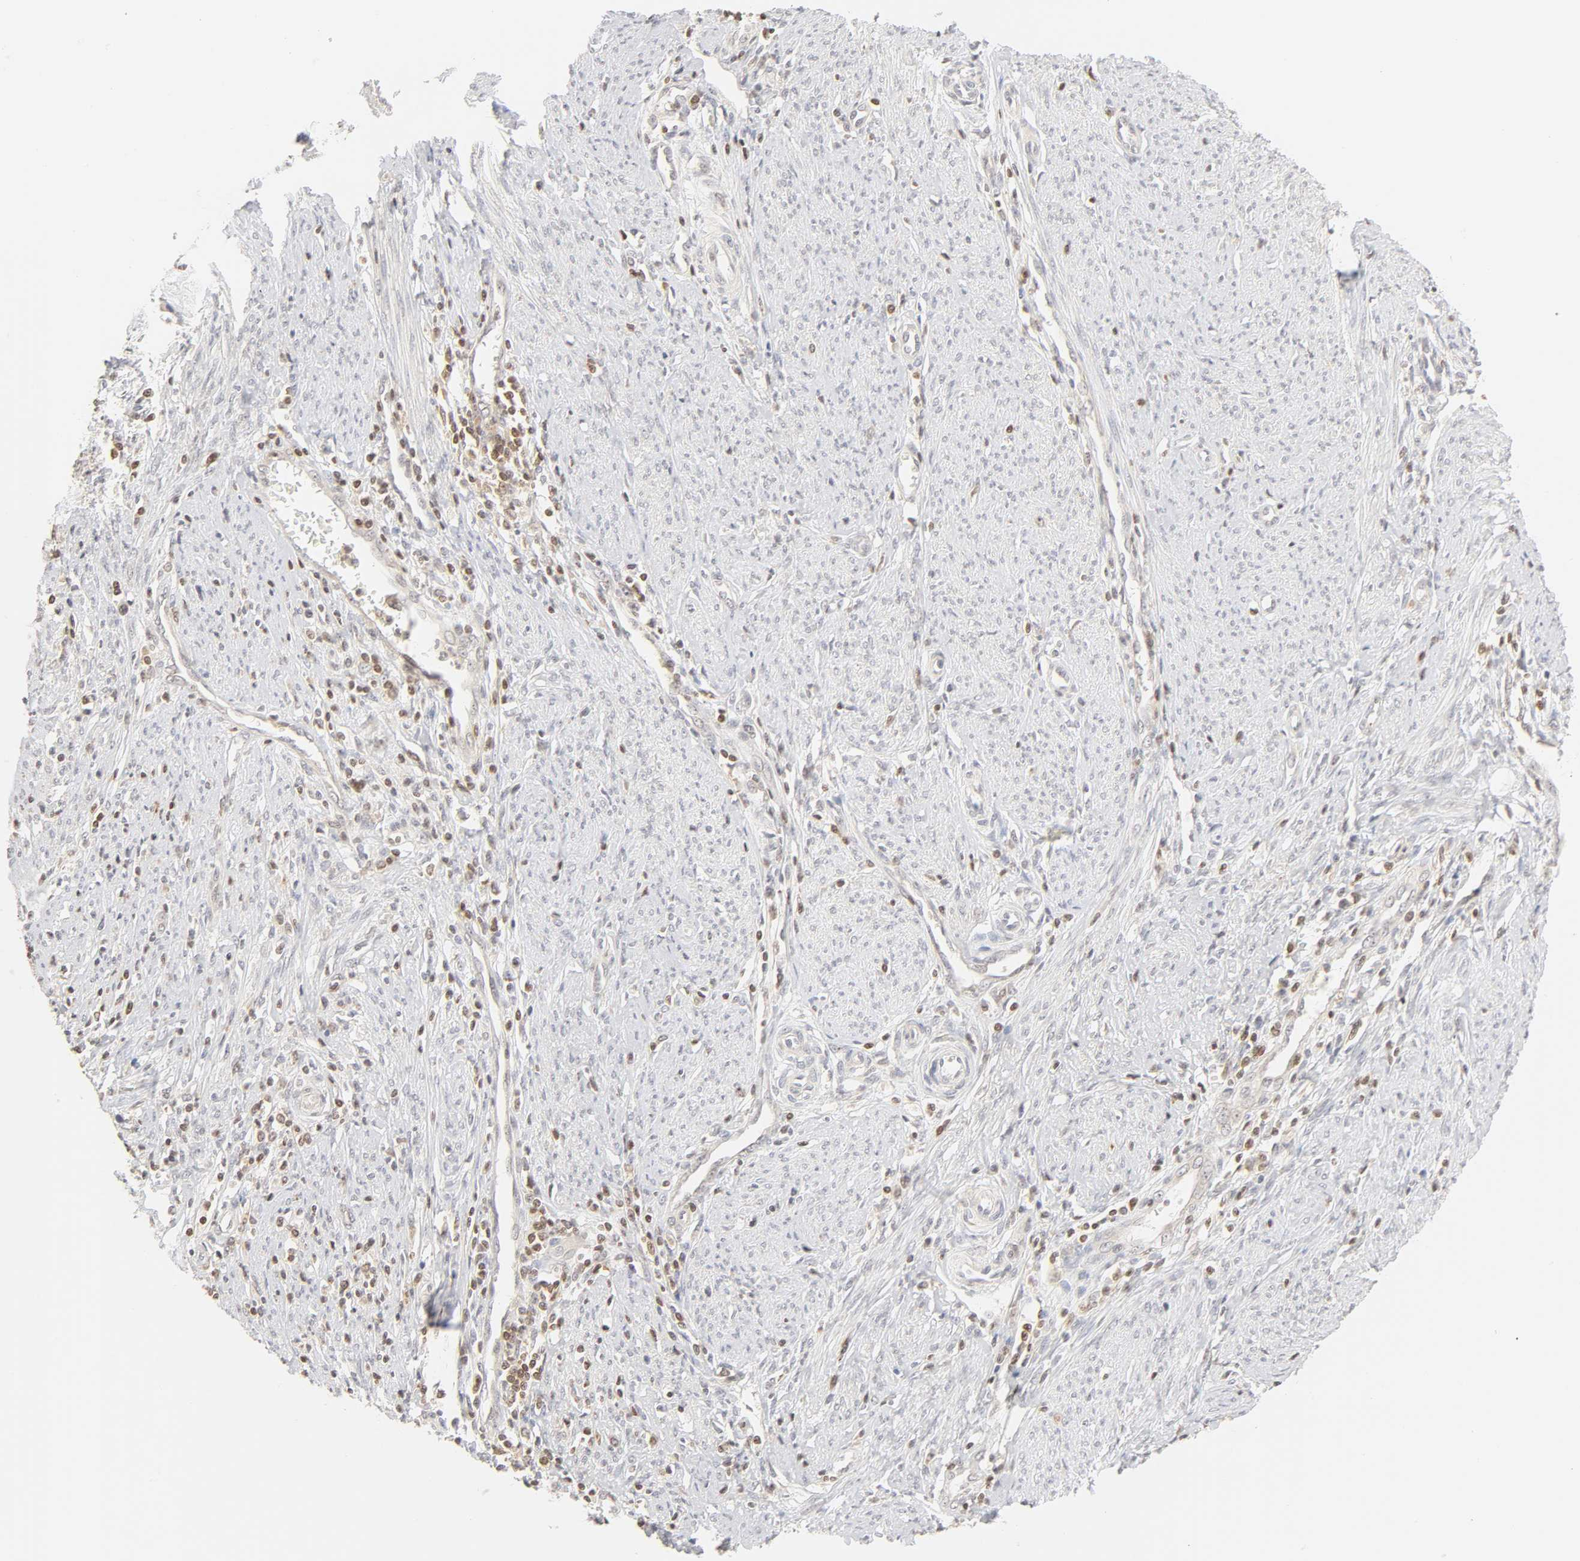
{"staining": {"intensity": "weak", "quantity": "<25%", "location": "cytoplasmic/membranous,nuclear"}, "tissue": "cervical cancer", "cell_type": "Tumor cells", "image_type": "cancer", "snomed": [{"axis": "morphology", "description": "Adenocarcinoma, NOS"}, {"axis": "topography", "description": "Cervix"}], "caption": "Adenocarcinoma (cervical) was stained to show a protein in brown. There is no significant expression in tumor cells.", "gene": "KIF2A", "patient": {"sex": "female", "age": 36}}